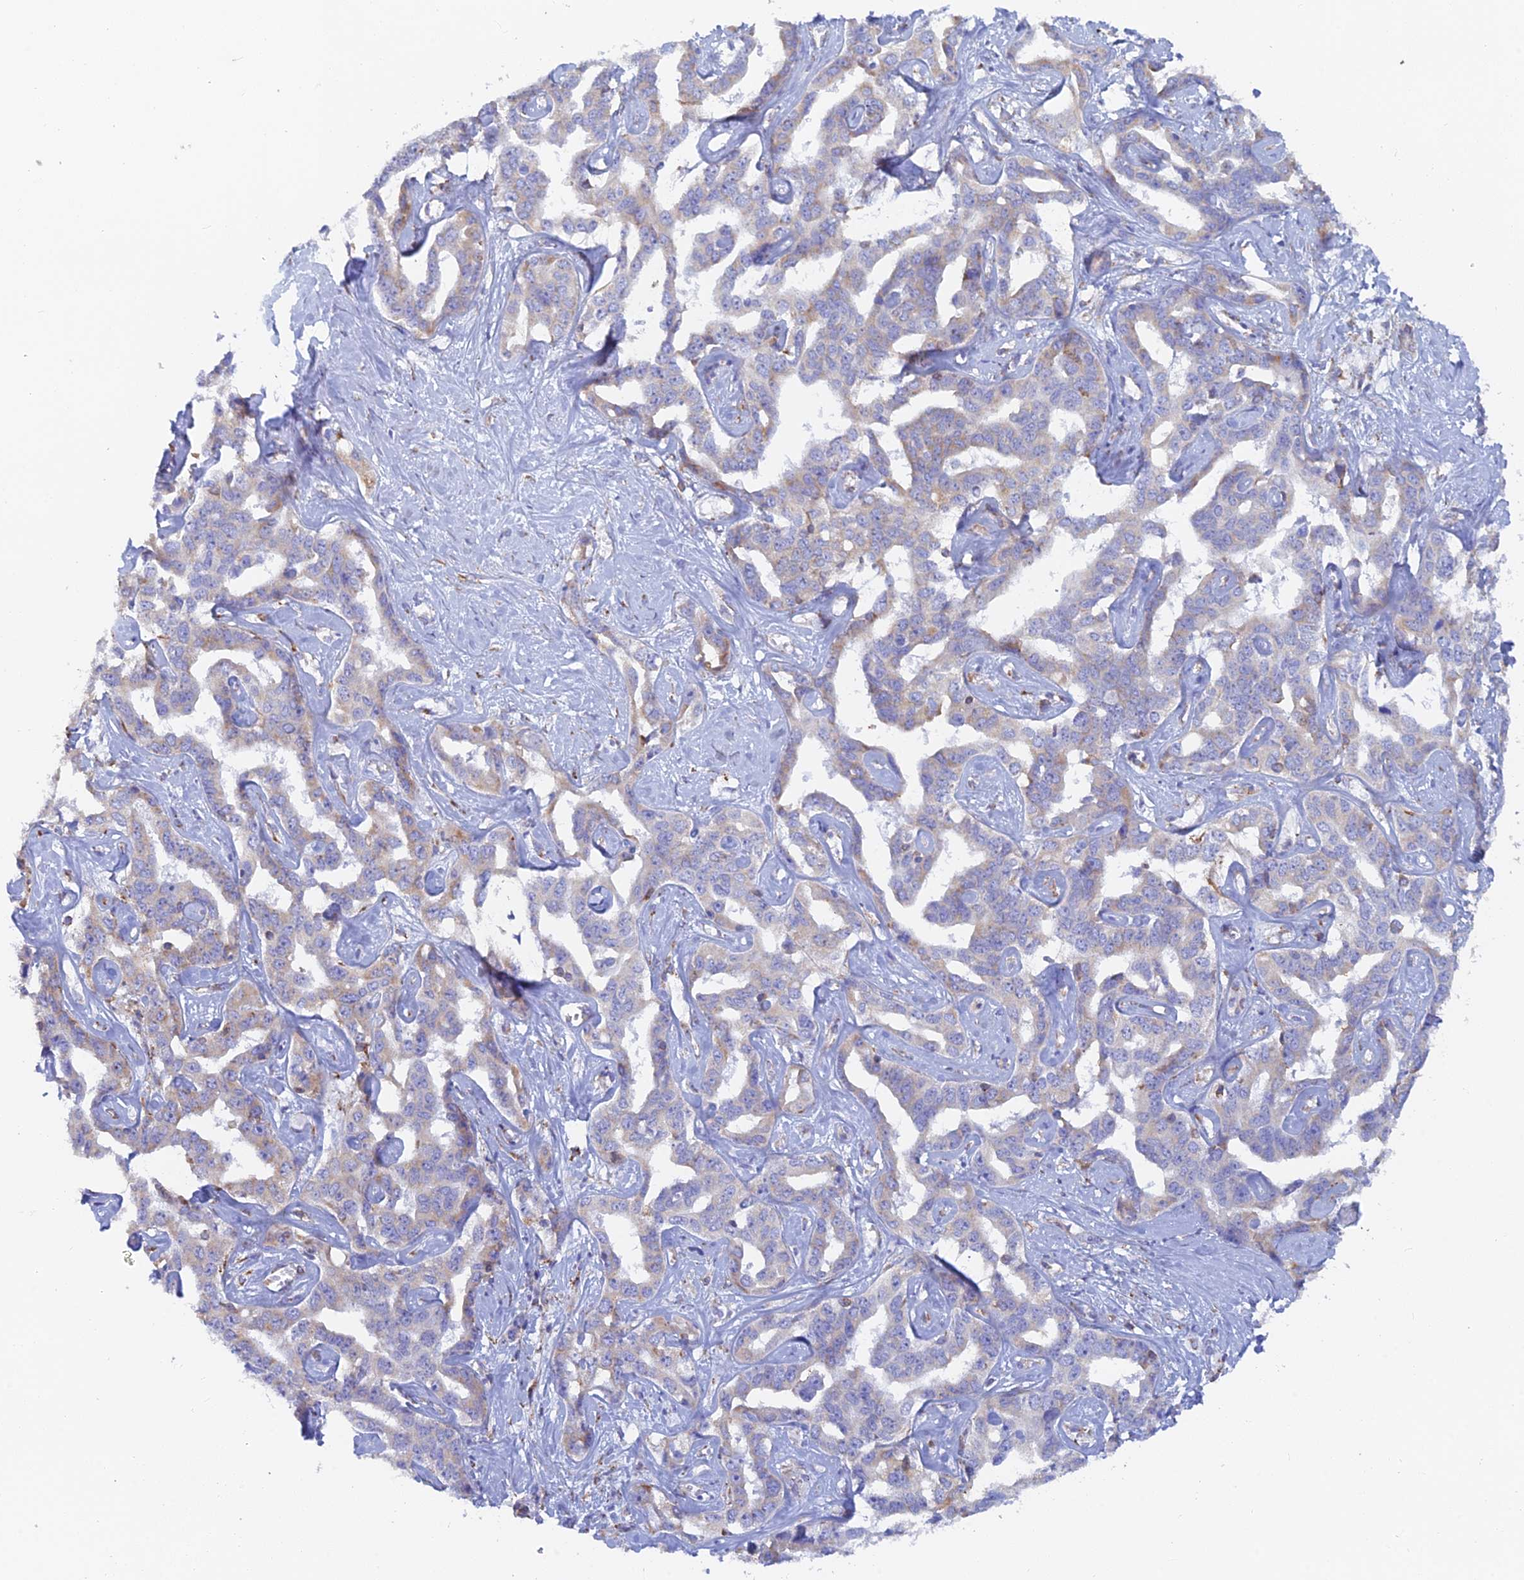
{"staining": {"intensity": "weak", "quantity": "<25%", "location": "cytoplasmic/membranous"}, "tissue": "liver cancer", "cell_type": "Tumor cells", "image_type": "cancer", "snomed": [{"axis": "morphology", "description": "Cholangiocarcinoma"}, {"axis": "topography", "description": "Liver"}], "caption": "Micrograph shows no significant protein staining in tumor cells of liver cancer (cholangiocarcinoma). Brightfield microscopy of immunohistochemistry stained with DAB (3,3'-diaminobenzidine) (brown) and hematoxylin (blue), captured at high magnification.", "gene": "WDR35", "patient": {"sex": "male", "age": 59}}